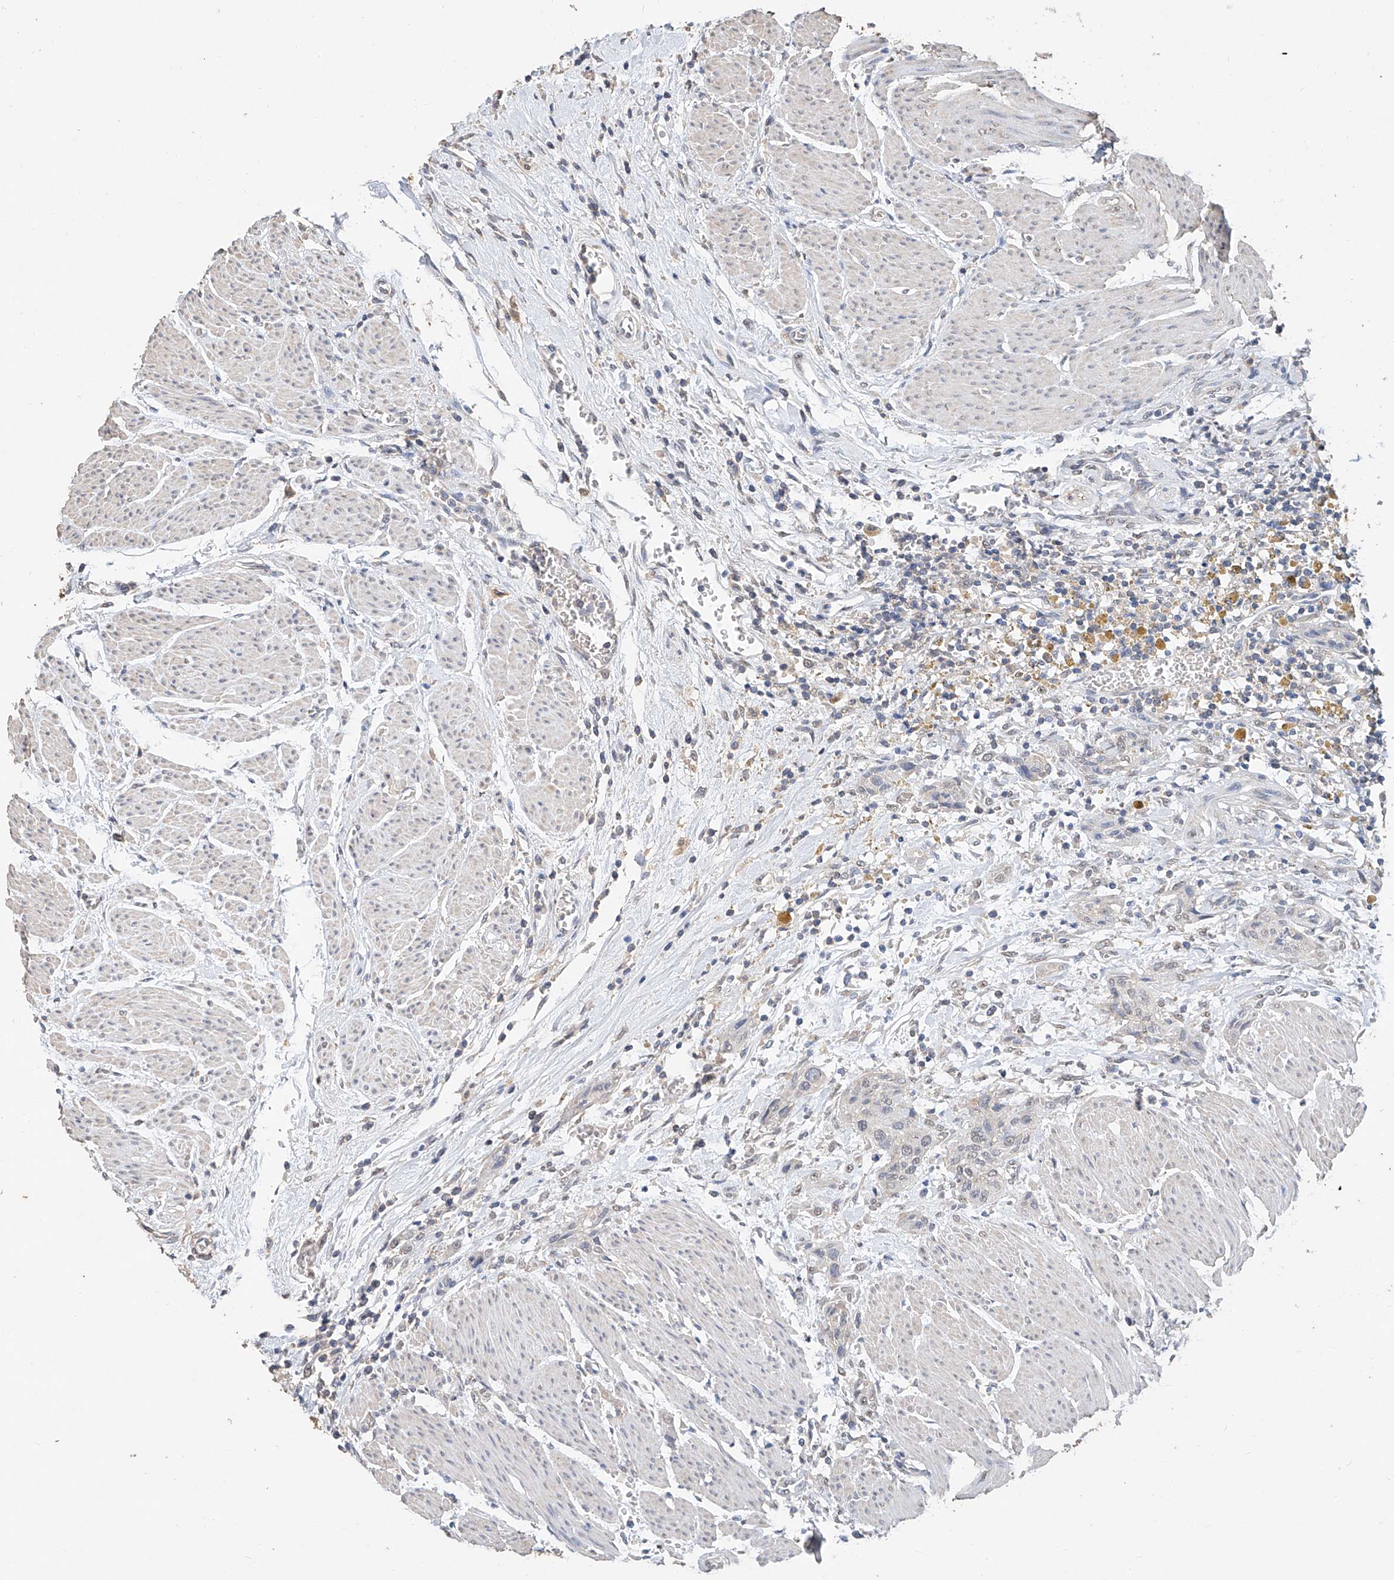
{"staining": {"intensity": "negative", "quantity": "none", "location": "none"}, "tissue": "urothelial cancer", "cell_type": "Tumor cells", "image_type": "cancer", "snomed": [{"axis": "morphology", "description": "Urothelial carcinoma, High grade"}, {"axis": "topography", "description": "Urinary bladder"}], "caption": "Tumor cells are negative for brown protein staining in urothelial cancer.", "gene": "CERS4", "patient": {"sex": "male", "age": 35}}